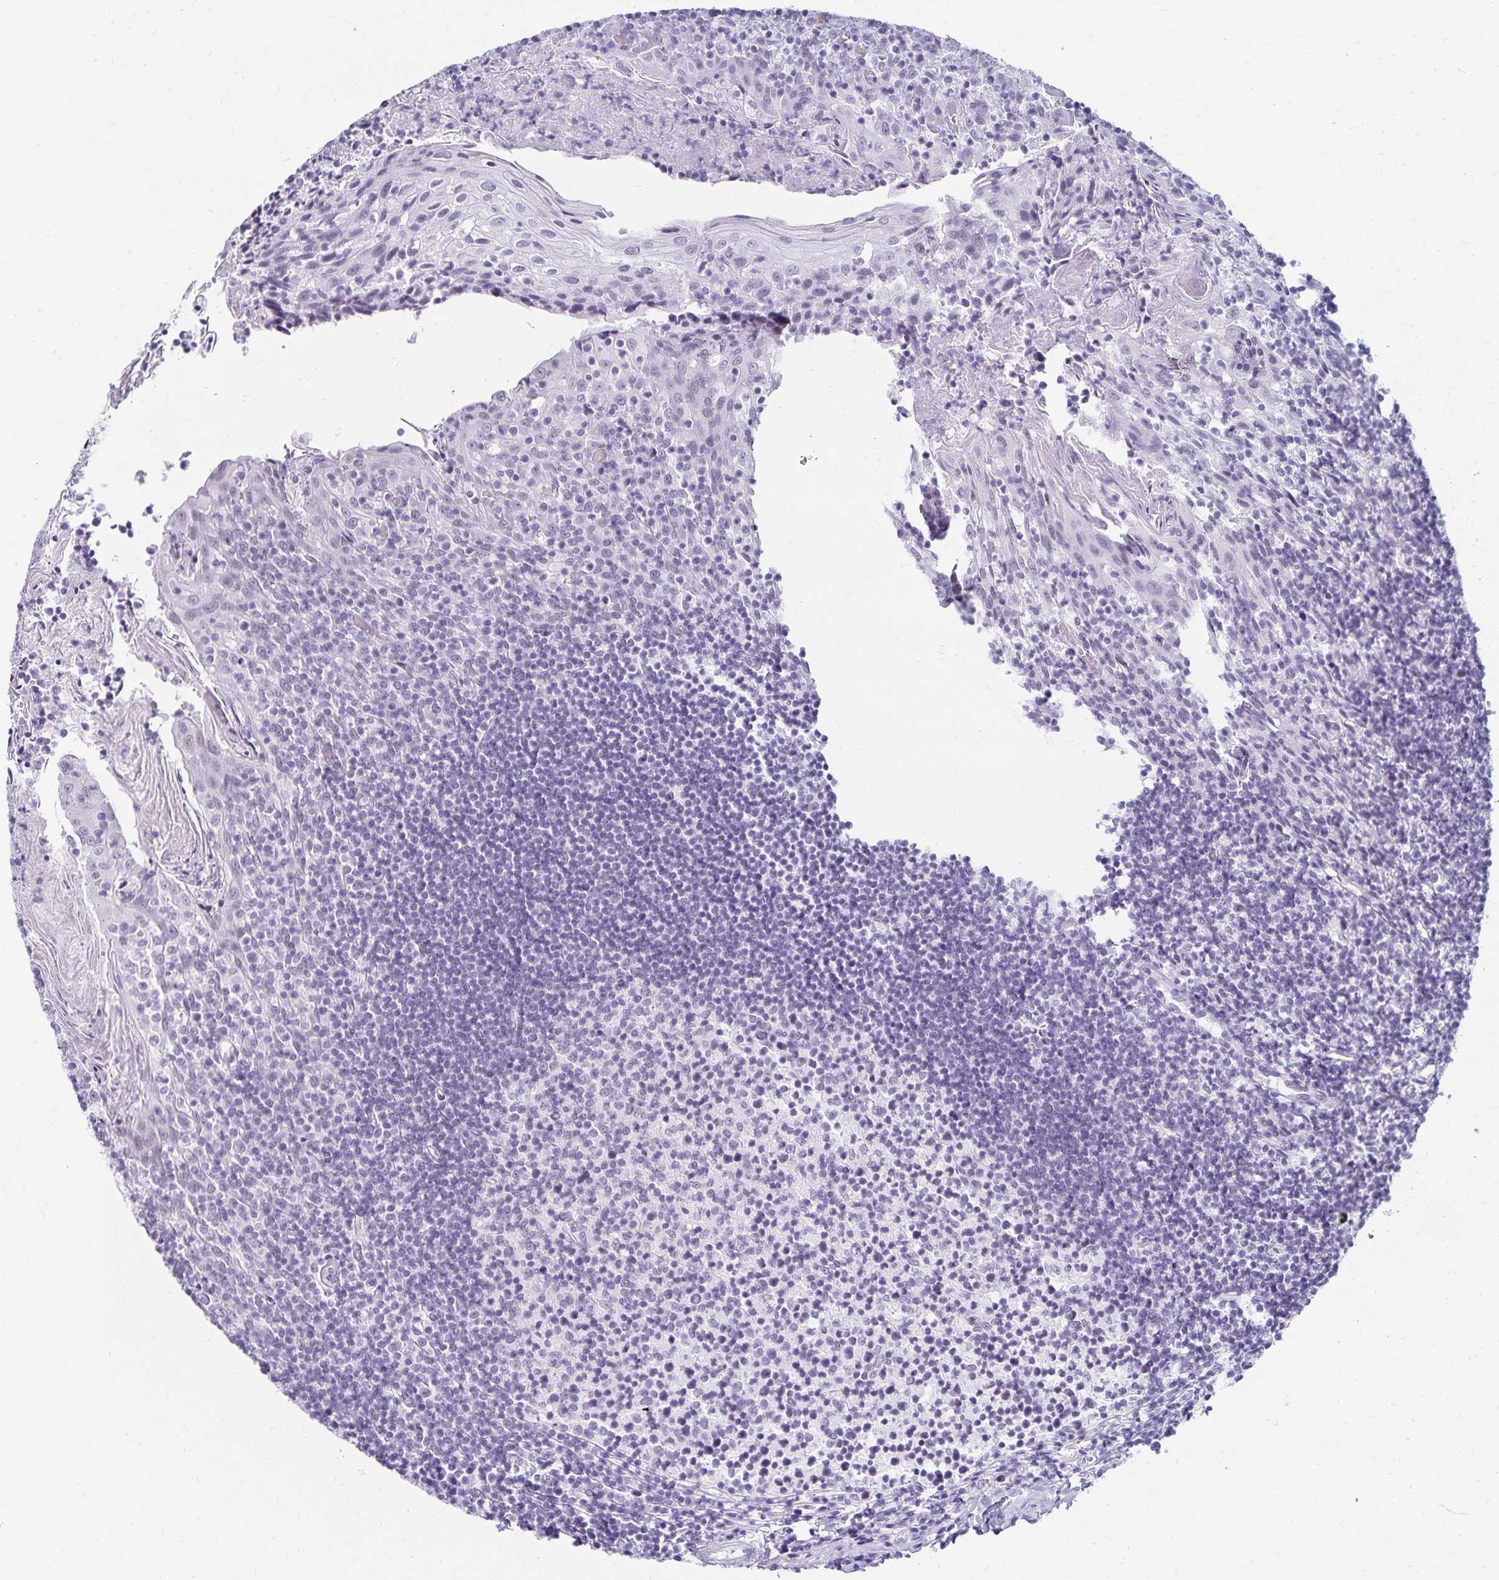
{"staining": {"intensity": "negative", "quantity": "none", "location": "none"}, "tissue": "tonsil", "cell_type": "Germinal center cells", "image_type": "normal", "snomed": [{"axis": "morphology", "description": "Normal tissue, NOS"}, {"axis": "topography", "description": "Tonsil"}], "caption": "The immunohistochemistry histopathology image has no significant expression in germinal center cells of tonsil. The staining was performed using DAB (3,3'-diaminobenzidine) to visualize the protein expression in brown, while the nuclei were stained in blue with hematoxylin (Magnification: 20x).", "gene": "C20orf85", "patient": {"sex": "female", "age": 10}}